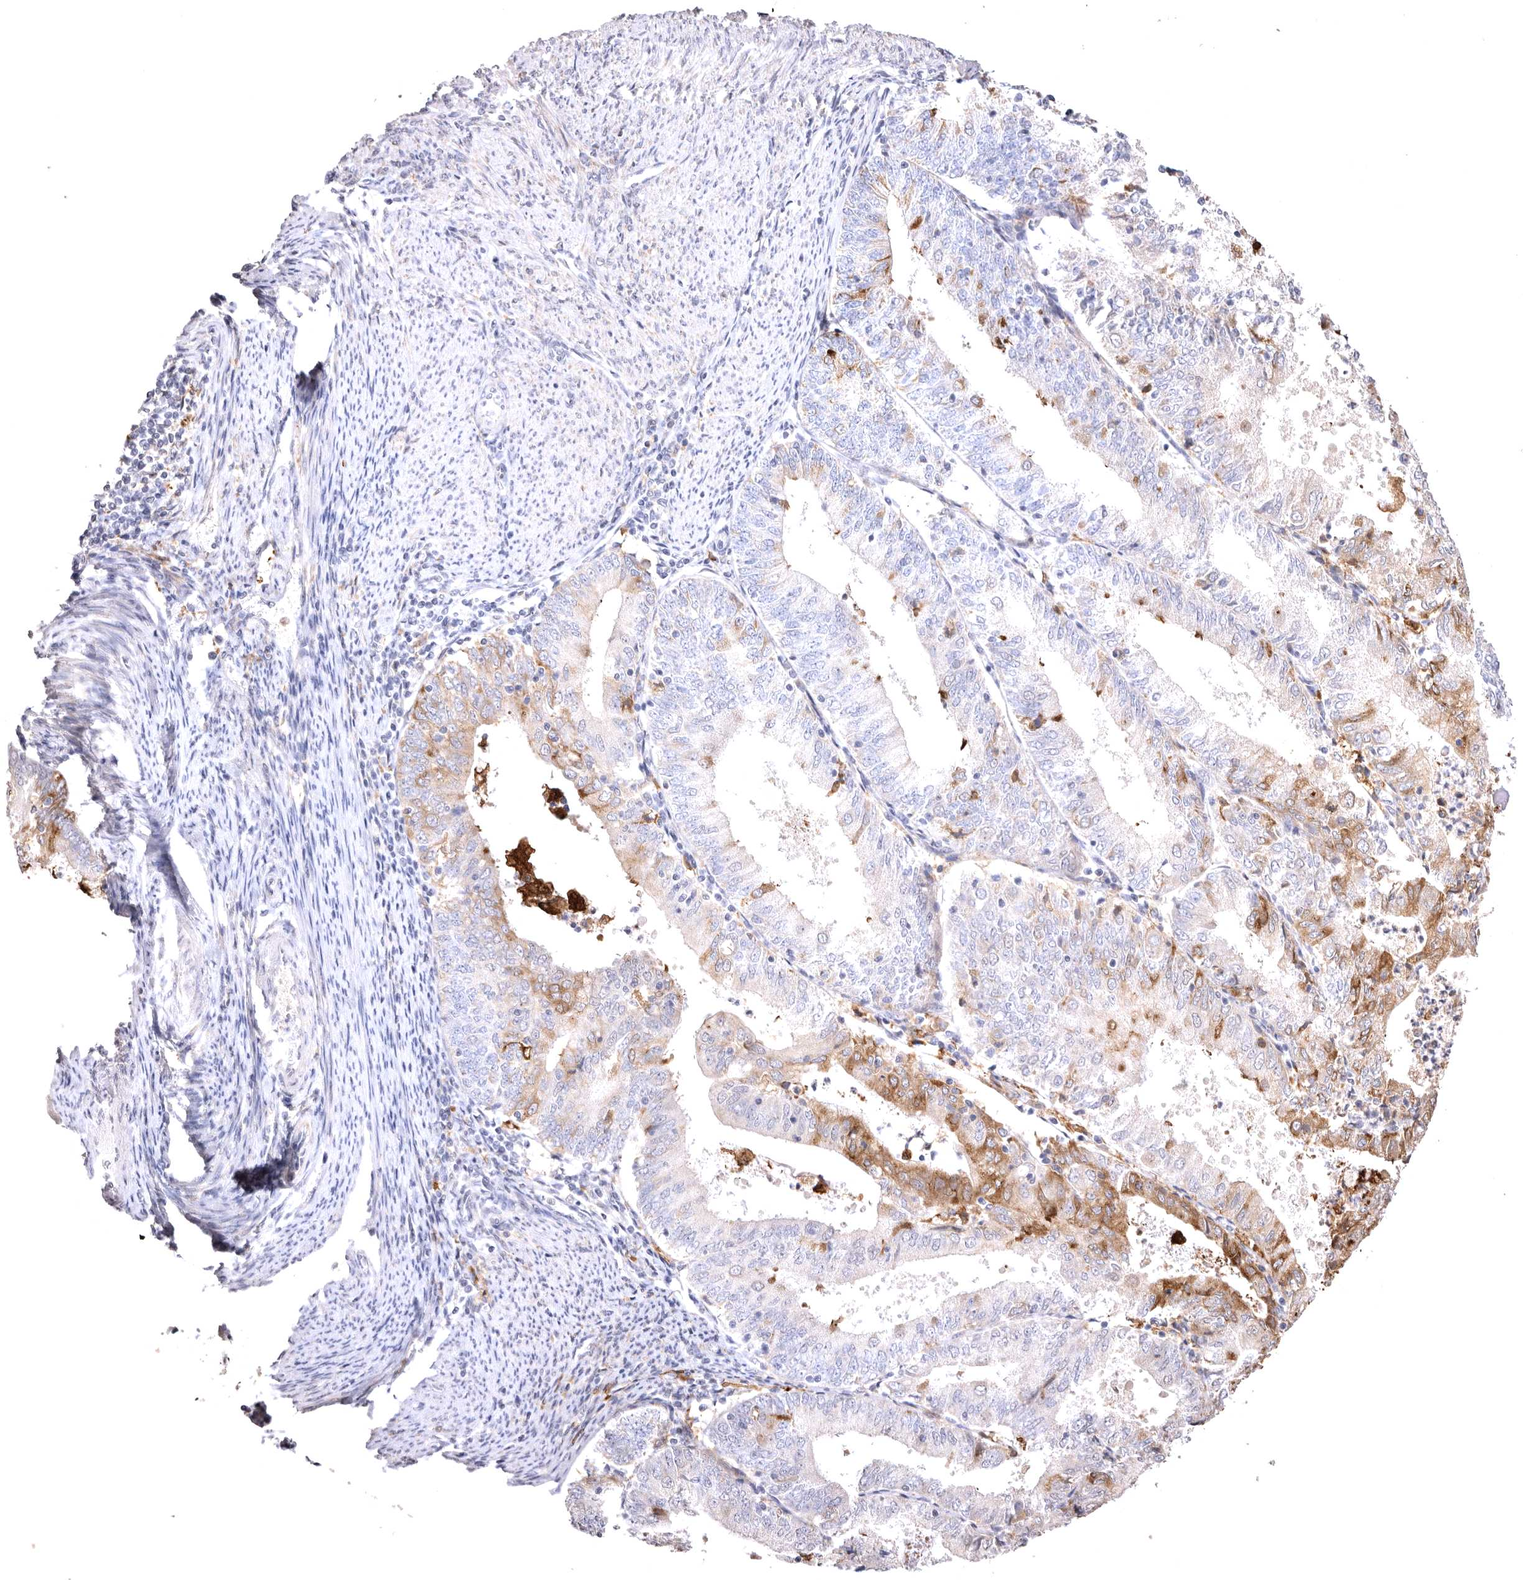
{"staining": {"intensity": "moderate", "quantity": "<25%", "location": "cytoplasmic/membranous"}, "tissue": "endometrial cancer", "cell_type": "Tumor cells", "image_type": "cancer", "snomed": [{"axis": "morphology", "description": "Adenocarcinoma, NOS"}, {"axis": "topography", "description": "Endometrium"}], "caption": "A photomicrograph of human adenocarcinoma (endometrial) stained for a protein demonstrates moderate cytoplasmic/membranous brown staining in tumor cells. The staining was performed using DAB, with brown indicating positive protein expression. Nuclei are stained blue with hematoxylin.", "gene": "VPS45", "patient": {"sex": "female", "age": 57}}